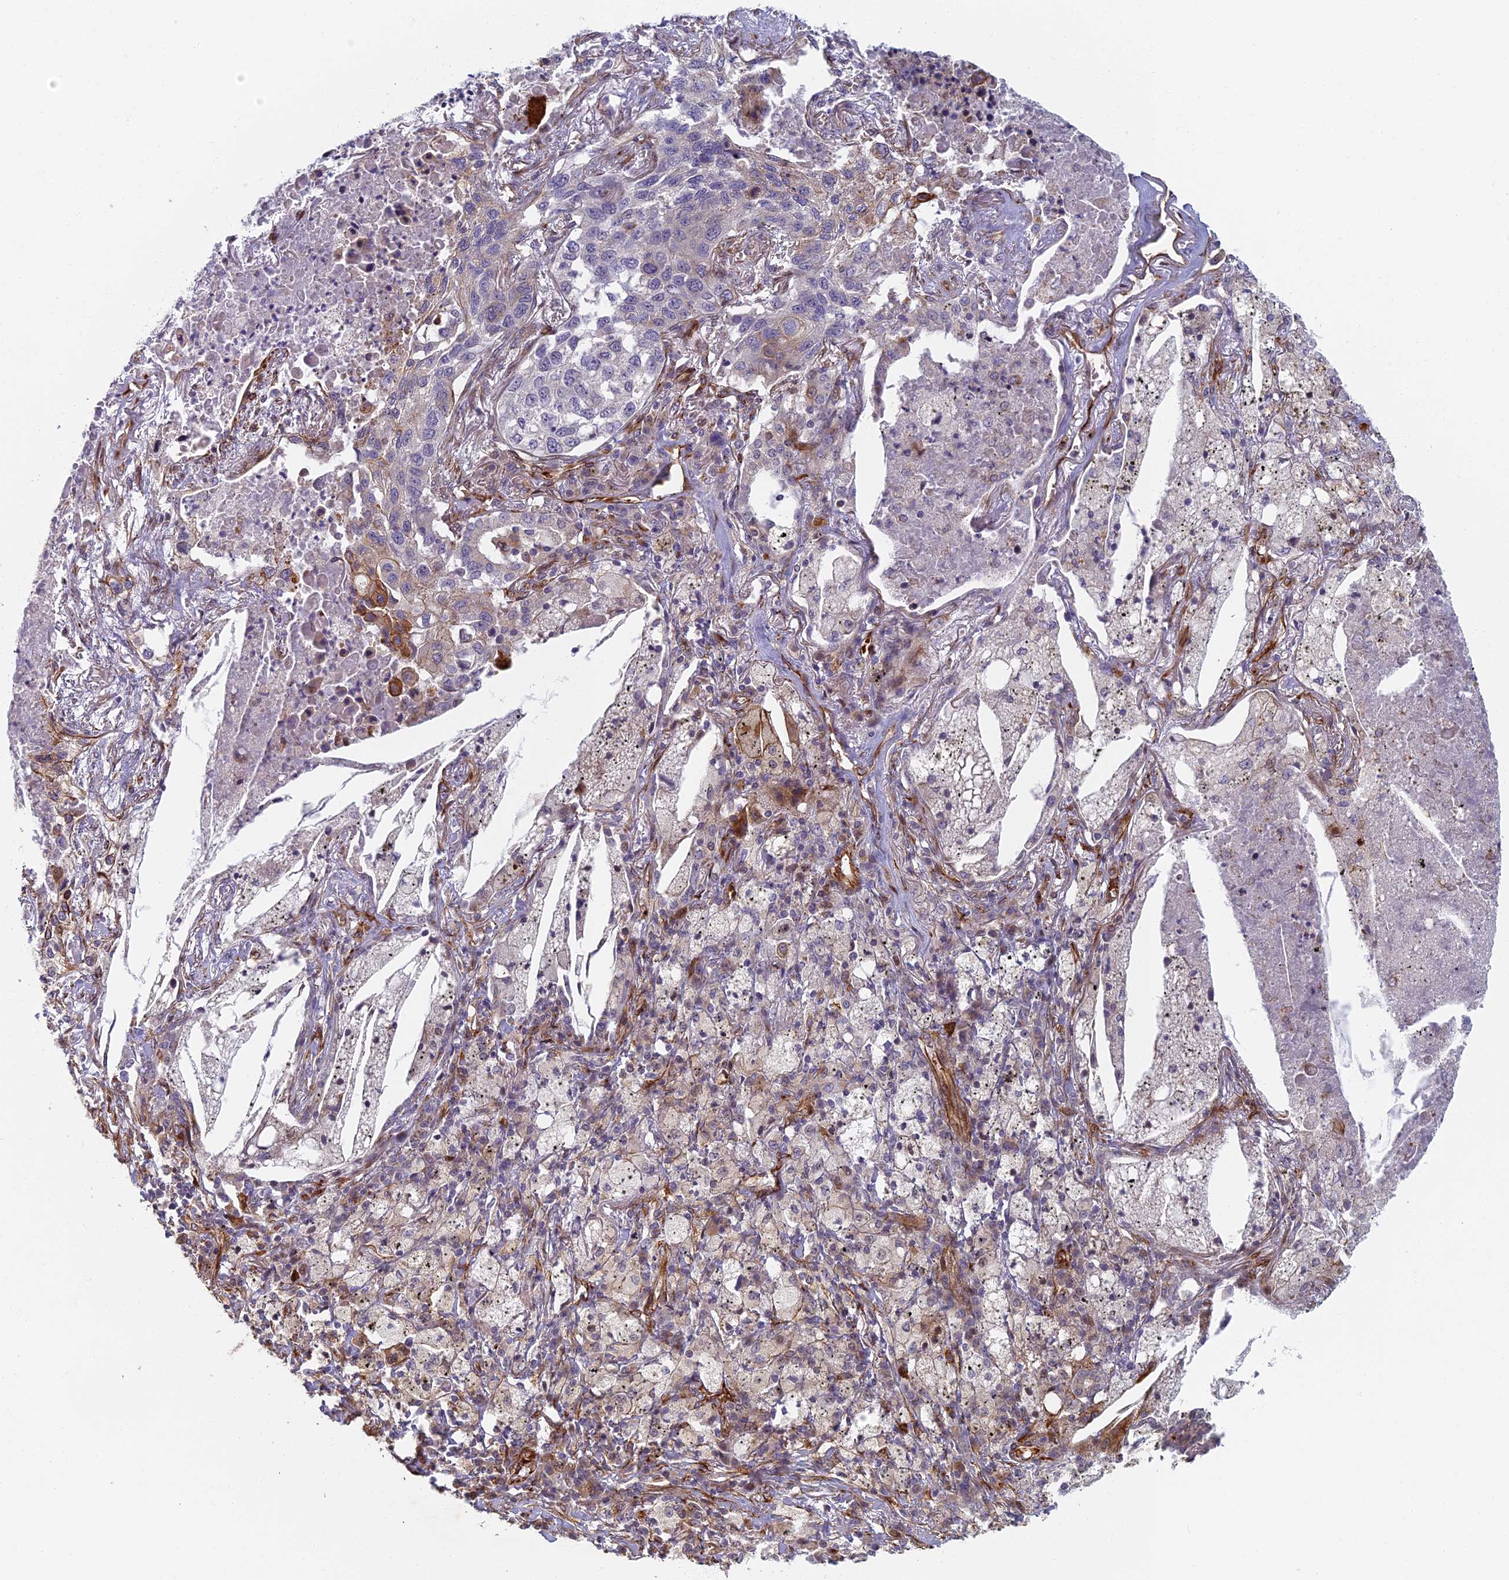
{"staining": {"intensity": "weak", "quantity": "25%-75%", "location": "cytoplasmic/membranous"}, "tissue": "lung cancer", "cell_type": "Tumor cells", "image_type": "cancer", "snomed": [{"axis": "morphology", "description": "Squamous cell carcinoma, NOS"}, {"axis": "topography", "description": "Lung"}], "caption": "DAB (3,3'-diaminobenzidine) immunohistochemical staining of squamous cell carcinoma (lung) reveals weak cytoplasmic/membranous protein staining in approximately 25%-75% of tumor cells. The protein of interest is stained brown, and the nuclei are stained in blue (DAB IHC with brightfield microscopy, high magnification).", "gene": "ABCB10", "patient": {"sex": "female", "age": 63}}